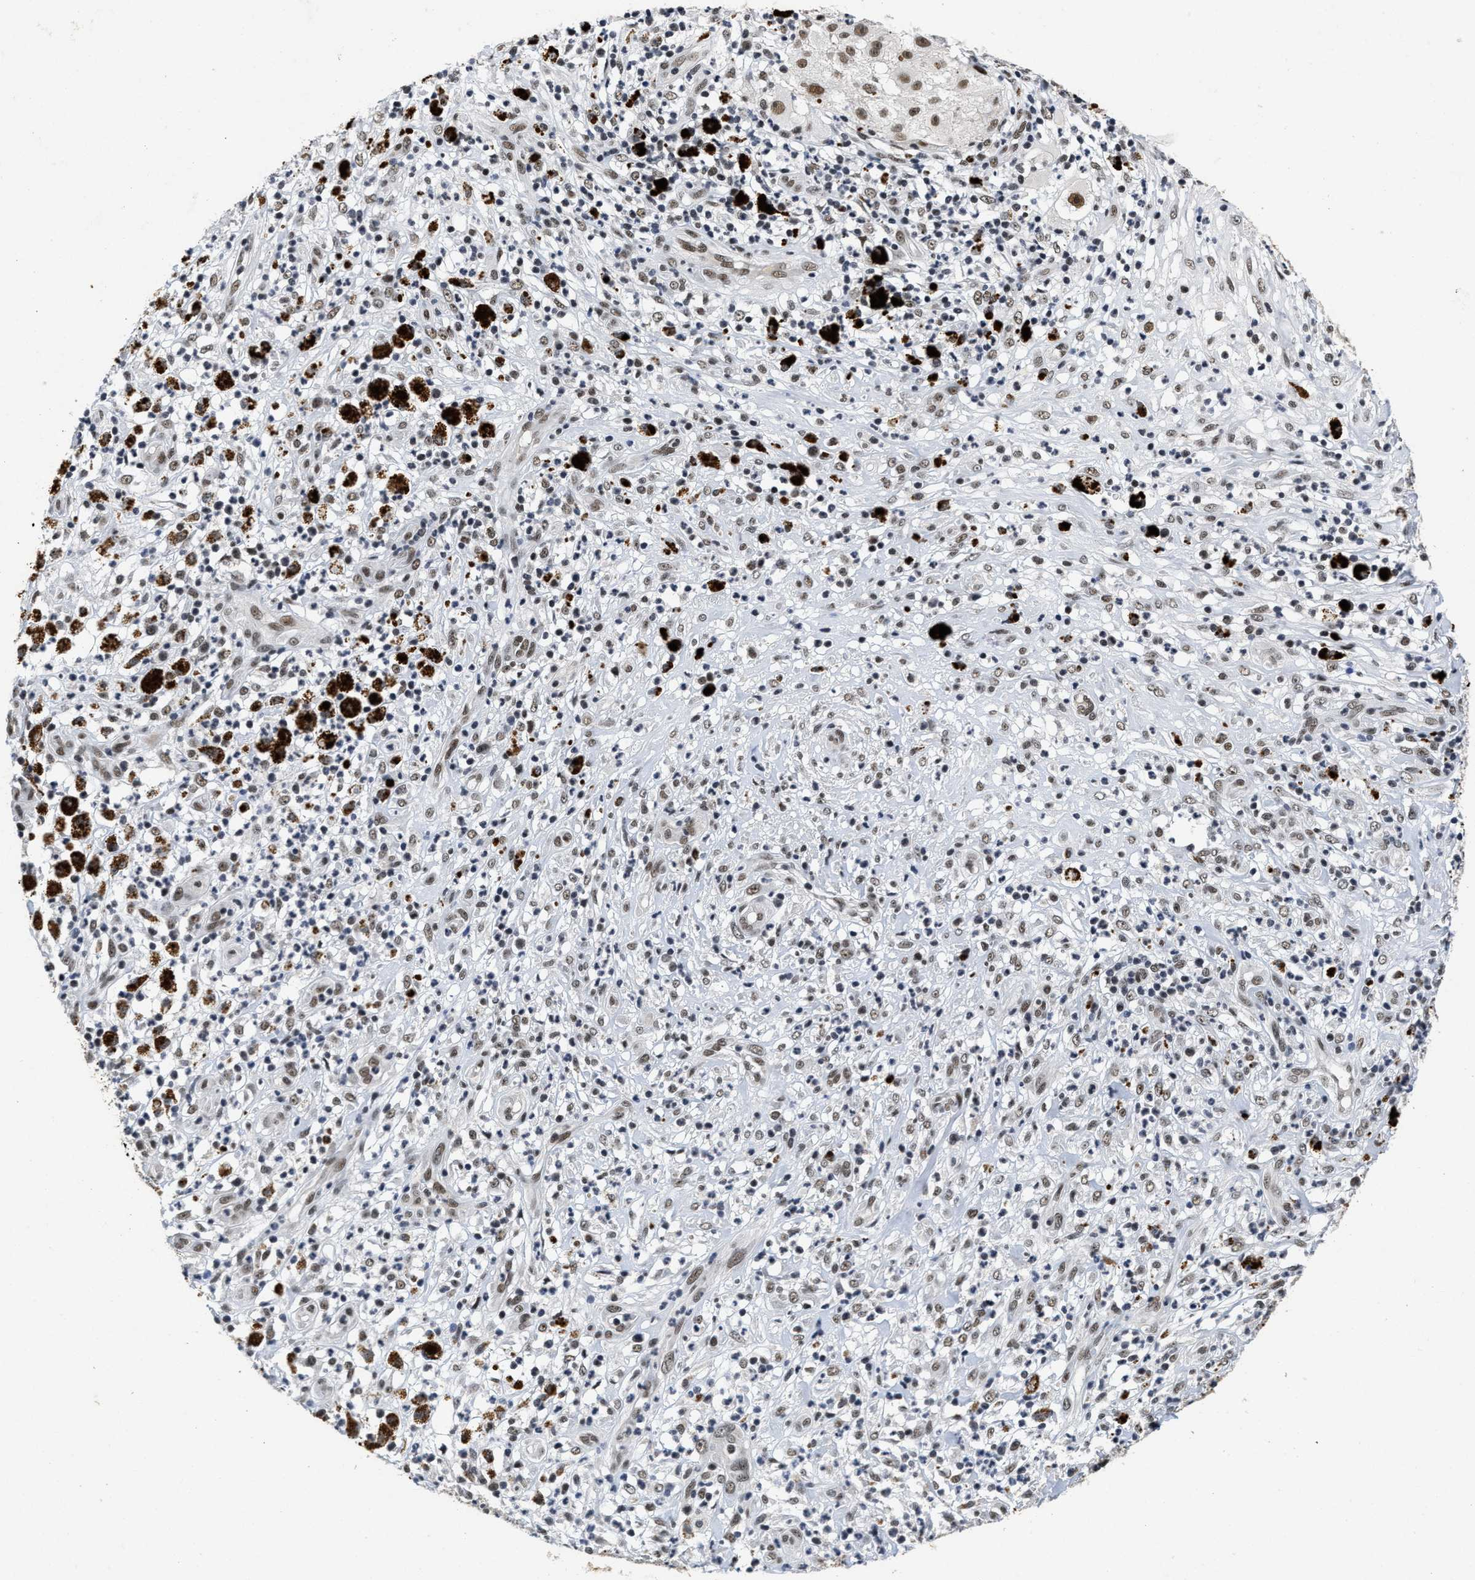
{"staining": {"intensity": "moderate", "quantity": "<25%", "location": "nuclear"}, "tissue": "melanoma", "cell_type": "Tumor cells", "image_type": "cancer", "snomed": [{"axis": "morphology", "description": "Necrosis, NOS"}, {"axis": "morphology", "description": "Malignant melanoma, NOS"}, {"axis": "topography", "description": "Skin"}], "caption": "Immunohistochemical staining of malignant melanoma exhibits low levels of moderate nuclear protein staining in approximately <25% of tumor cells. The staining is performed using DAB brown chromogen to label protein expression. The nuclei are counter-stained blue using hematoxylin.", "gene": "INIP", "patient": {"sex": "female", "age": 87}}